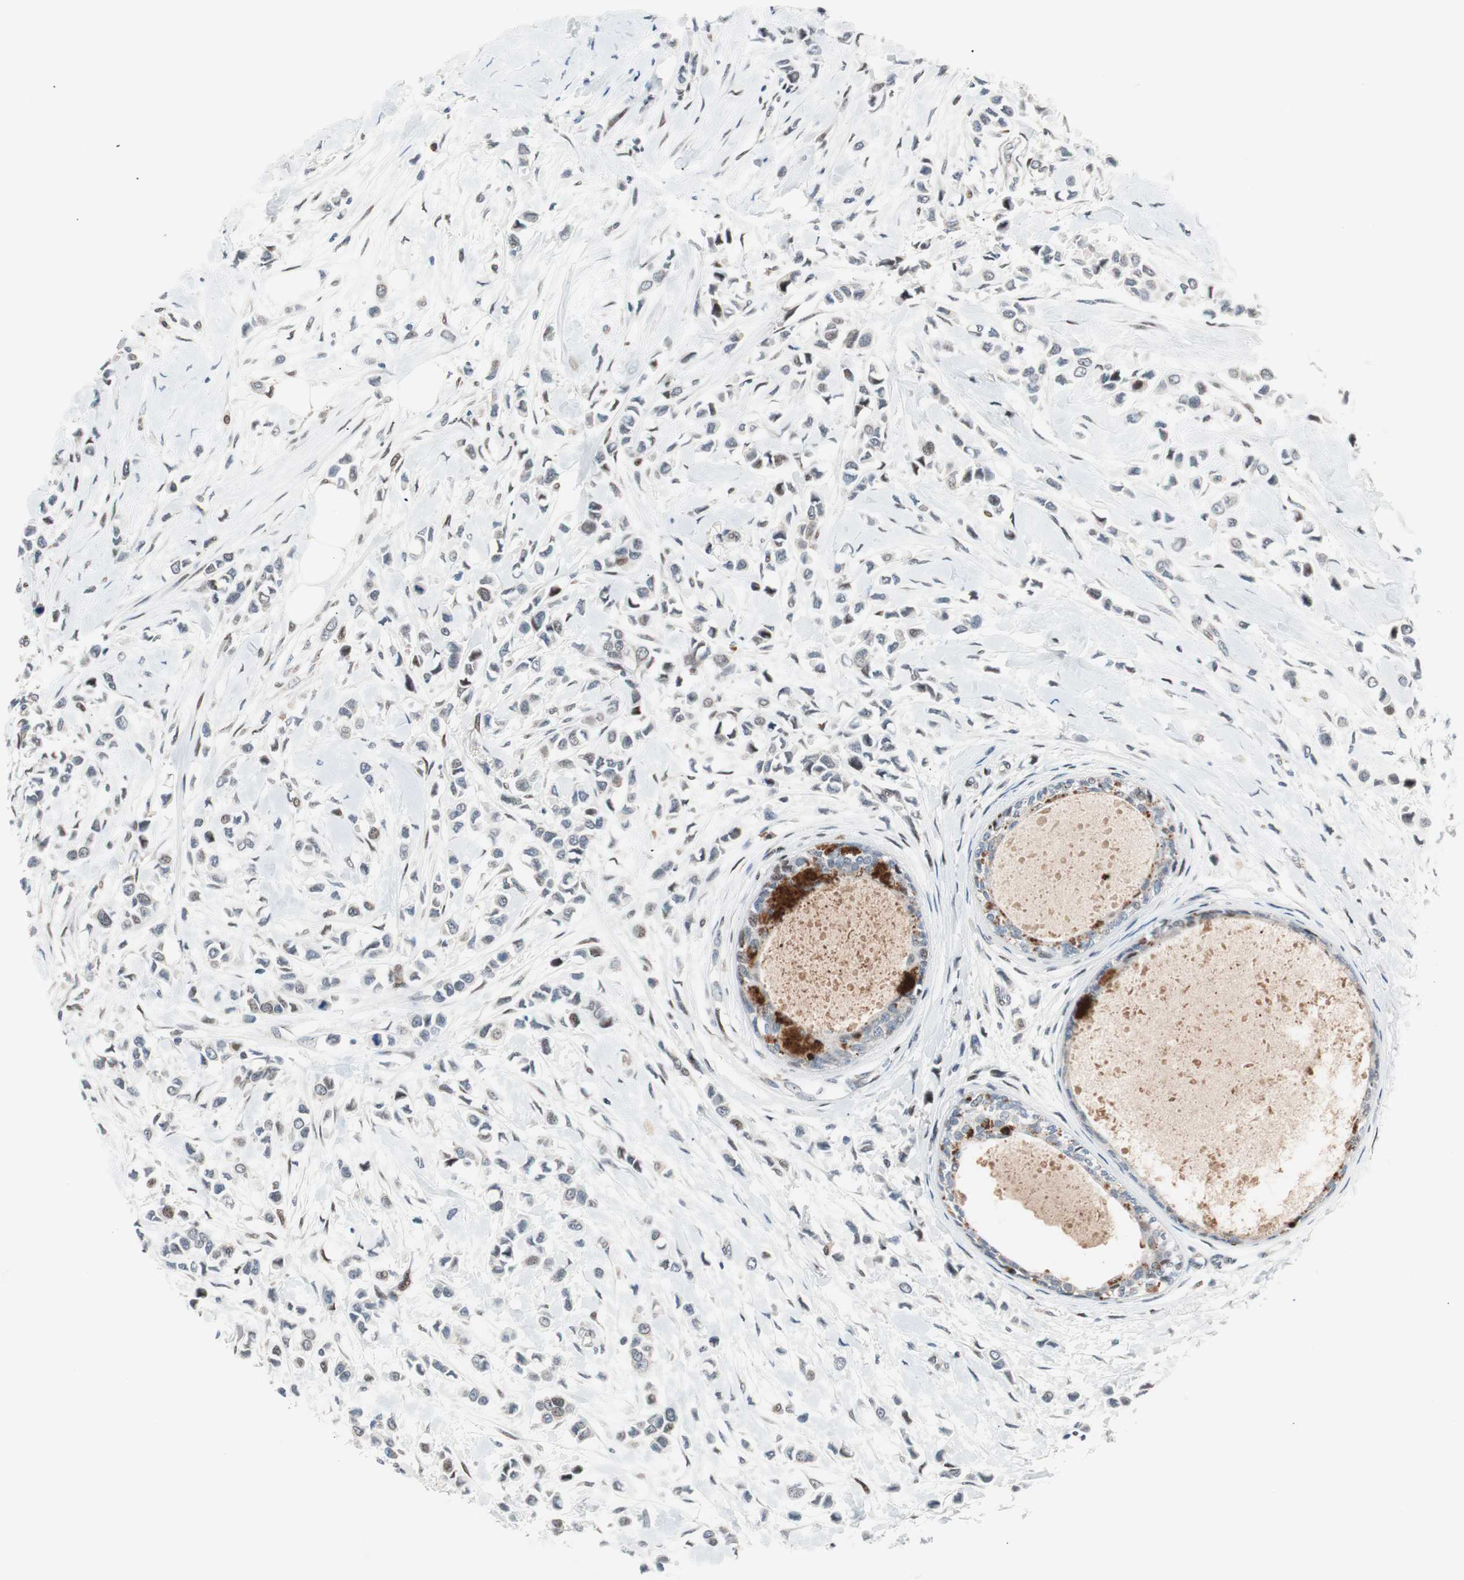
{"staining": {"intensity": "negative", "quantity": "none", "location": "none"}, "tissue": "breast cancer", "cell_type": "Tumor cells", "image_type": "cancer", "snomed": [{"axis": "morphology", "description": "Lobular carcinoma"}, {"axis": "topography", "description": "Breast"}], "caption": "Breast cancer stained for a protein using immunohistochemistry shows no staining tumor cells.", "gene": "POLH", "patient": {"sex": "female", "age": 51}}